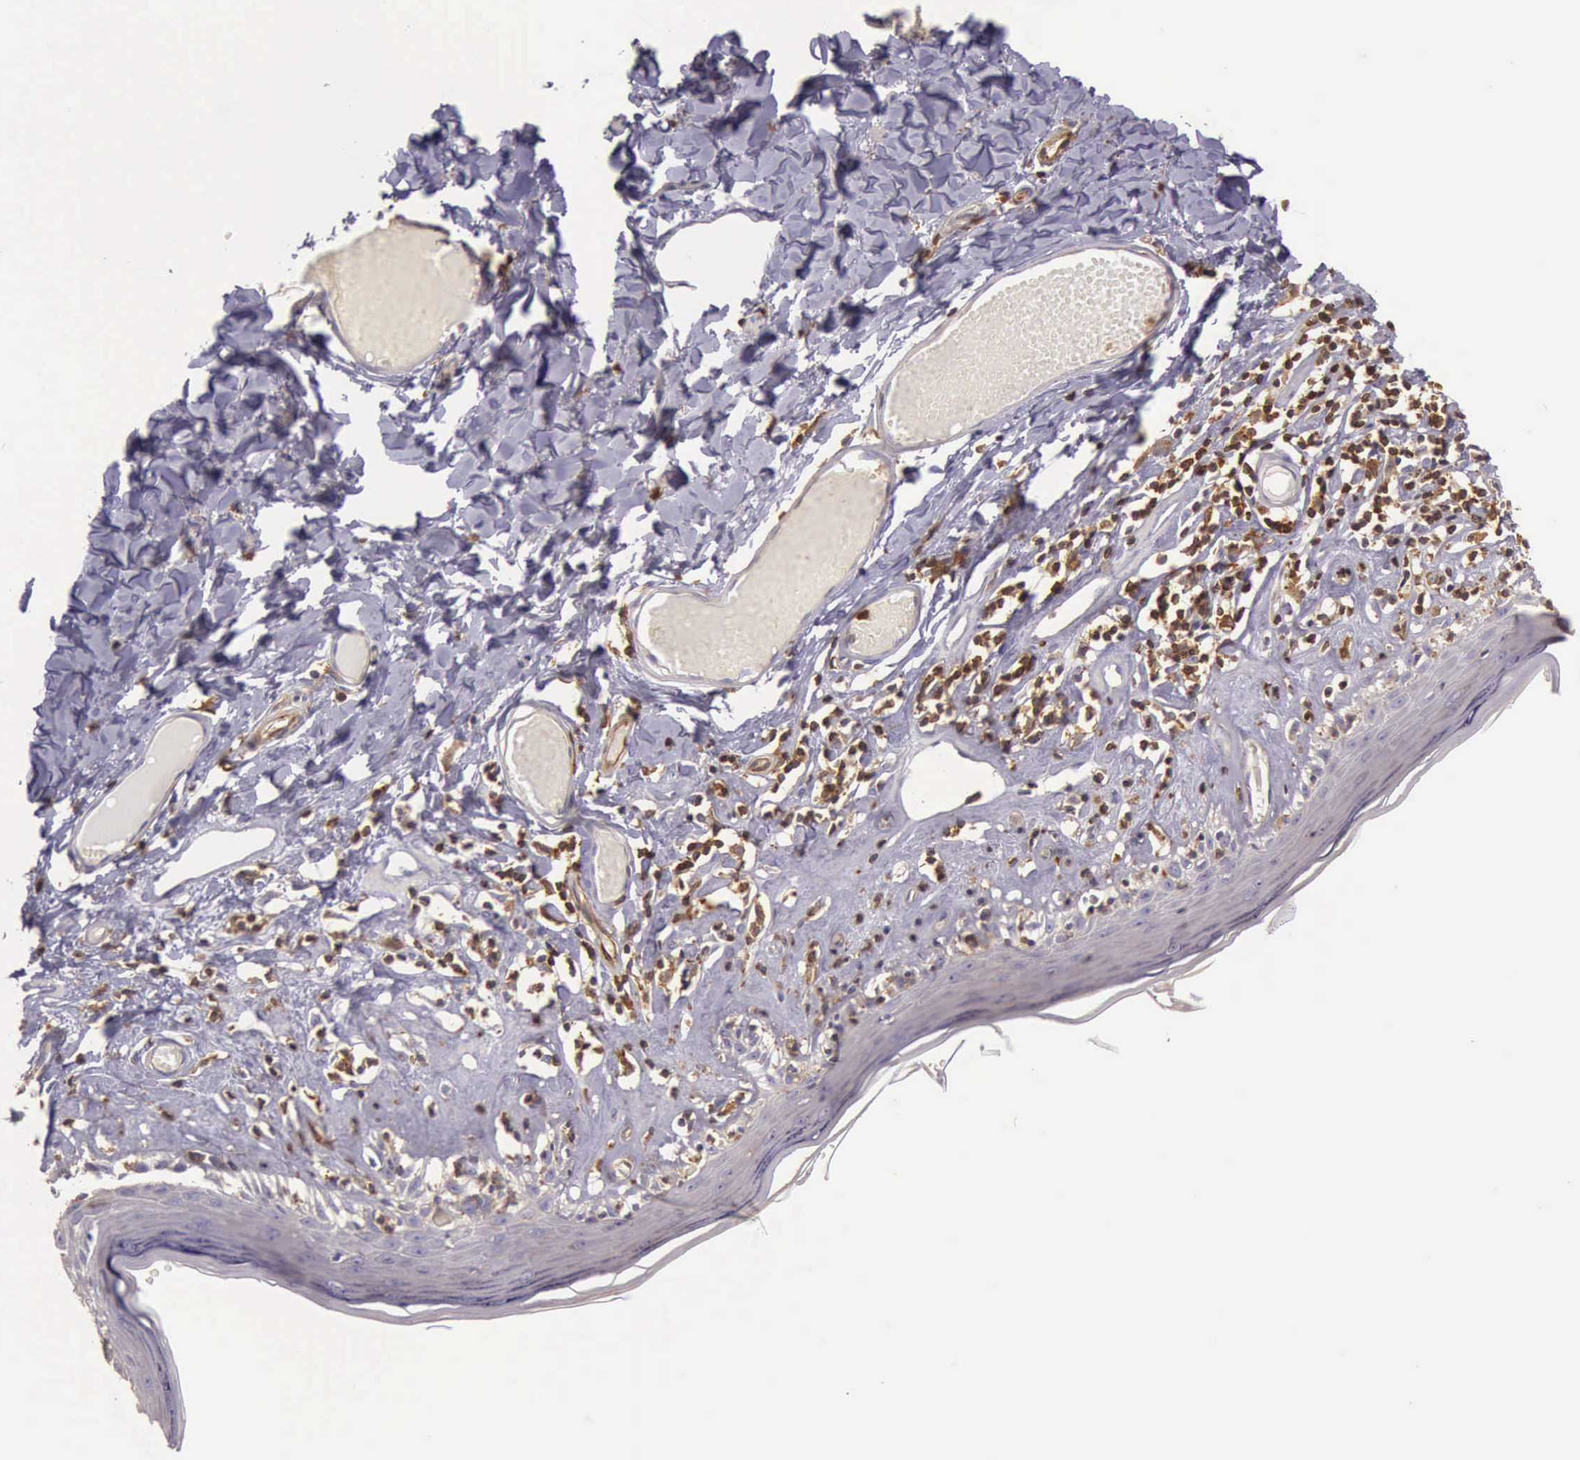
{"staining": {"intensity": "weak", "quantity": "<25%", "location": "cytoplasmic/membranous"}, "tissue": "skin", "cell_type": "Epidermal cells", "image_type": "normal", "snomed": [{"axis": "morphology", "description": "Normal tissue, NOS"}, {"axis": "topography", "description": "Vascular tissue"}, {"axis": "topography", "description": "Vulva"}, {"axis": "topography", "description": "Peripheral nerve tissue"}], "caption": "Immunohistochemical staining of unremarkable skin shows no significant positivity in epidermal cells. (DAB immunohistochemistry (IHC) with hematoxylin counter stain).", "gene": "ARHGAP4", "patient": {"sex": "female", "age": 86}}